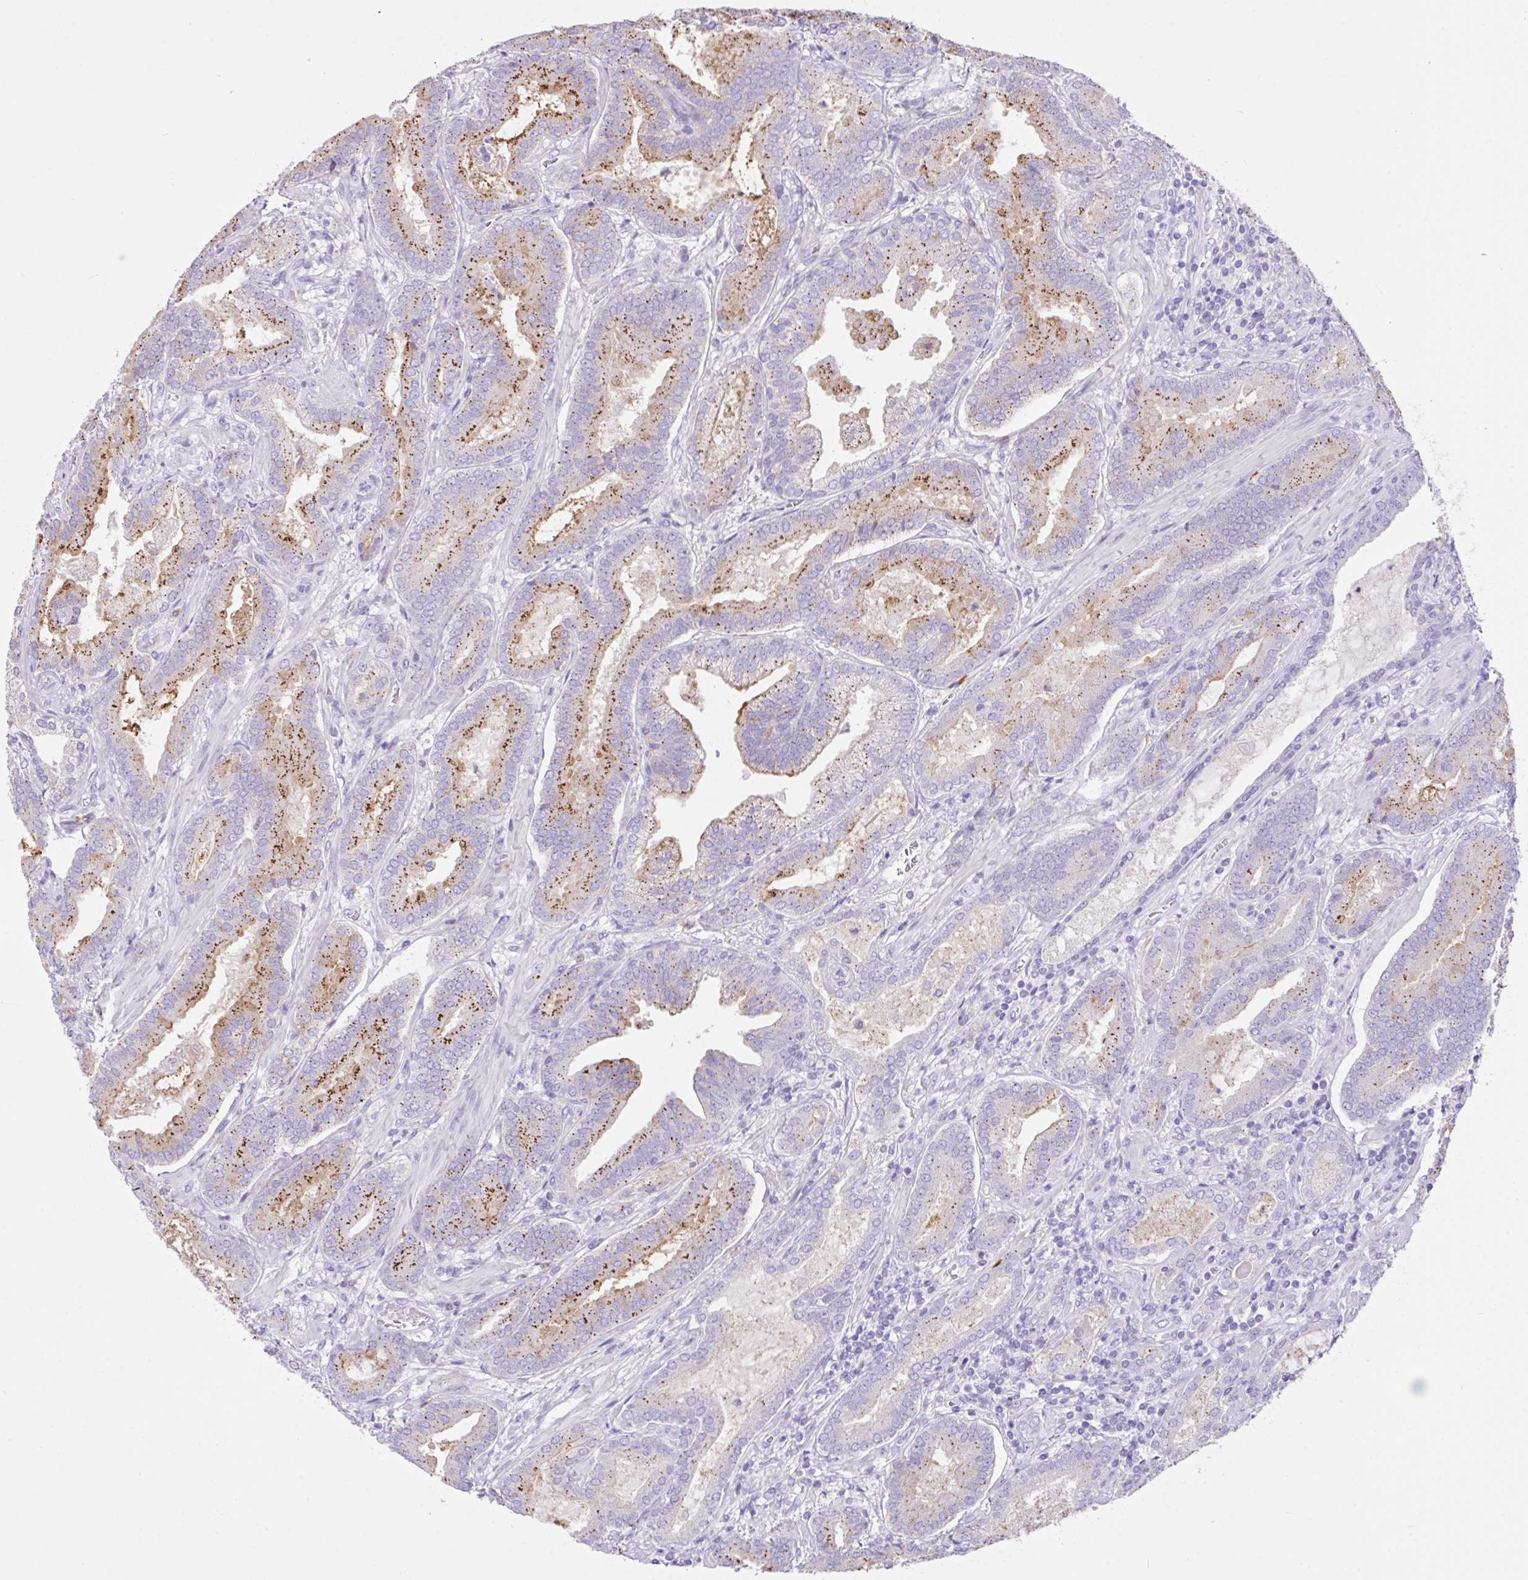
{"staining": {"intensity": "moderate", "quantity": "25%-75%", "location": "cytoplasmic/membranous"}, "tissue": "prostate cancer", "cell_type": "Tumor cells", "image_type": "cancer", "snomed": [{"axis": "morphology", "description": "Adenocarcinoma, High grade"}, {"axis": "topography", "description": "Prostate"}], "caption": "Brown immunohistochemical staining in high-grade adenocarcinoma (prostate) demonstrates moderate cytoplasmic/membranous positivity in approximately 25%-75% of tumor cells.", "gene": "CST11", "patient": {"sex": "male", "age": 62}}